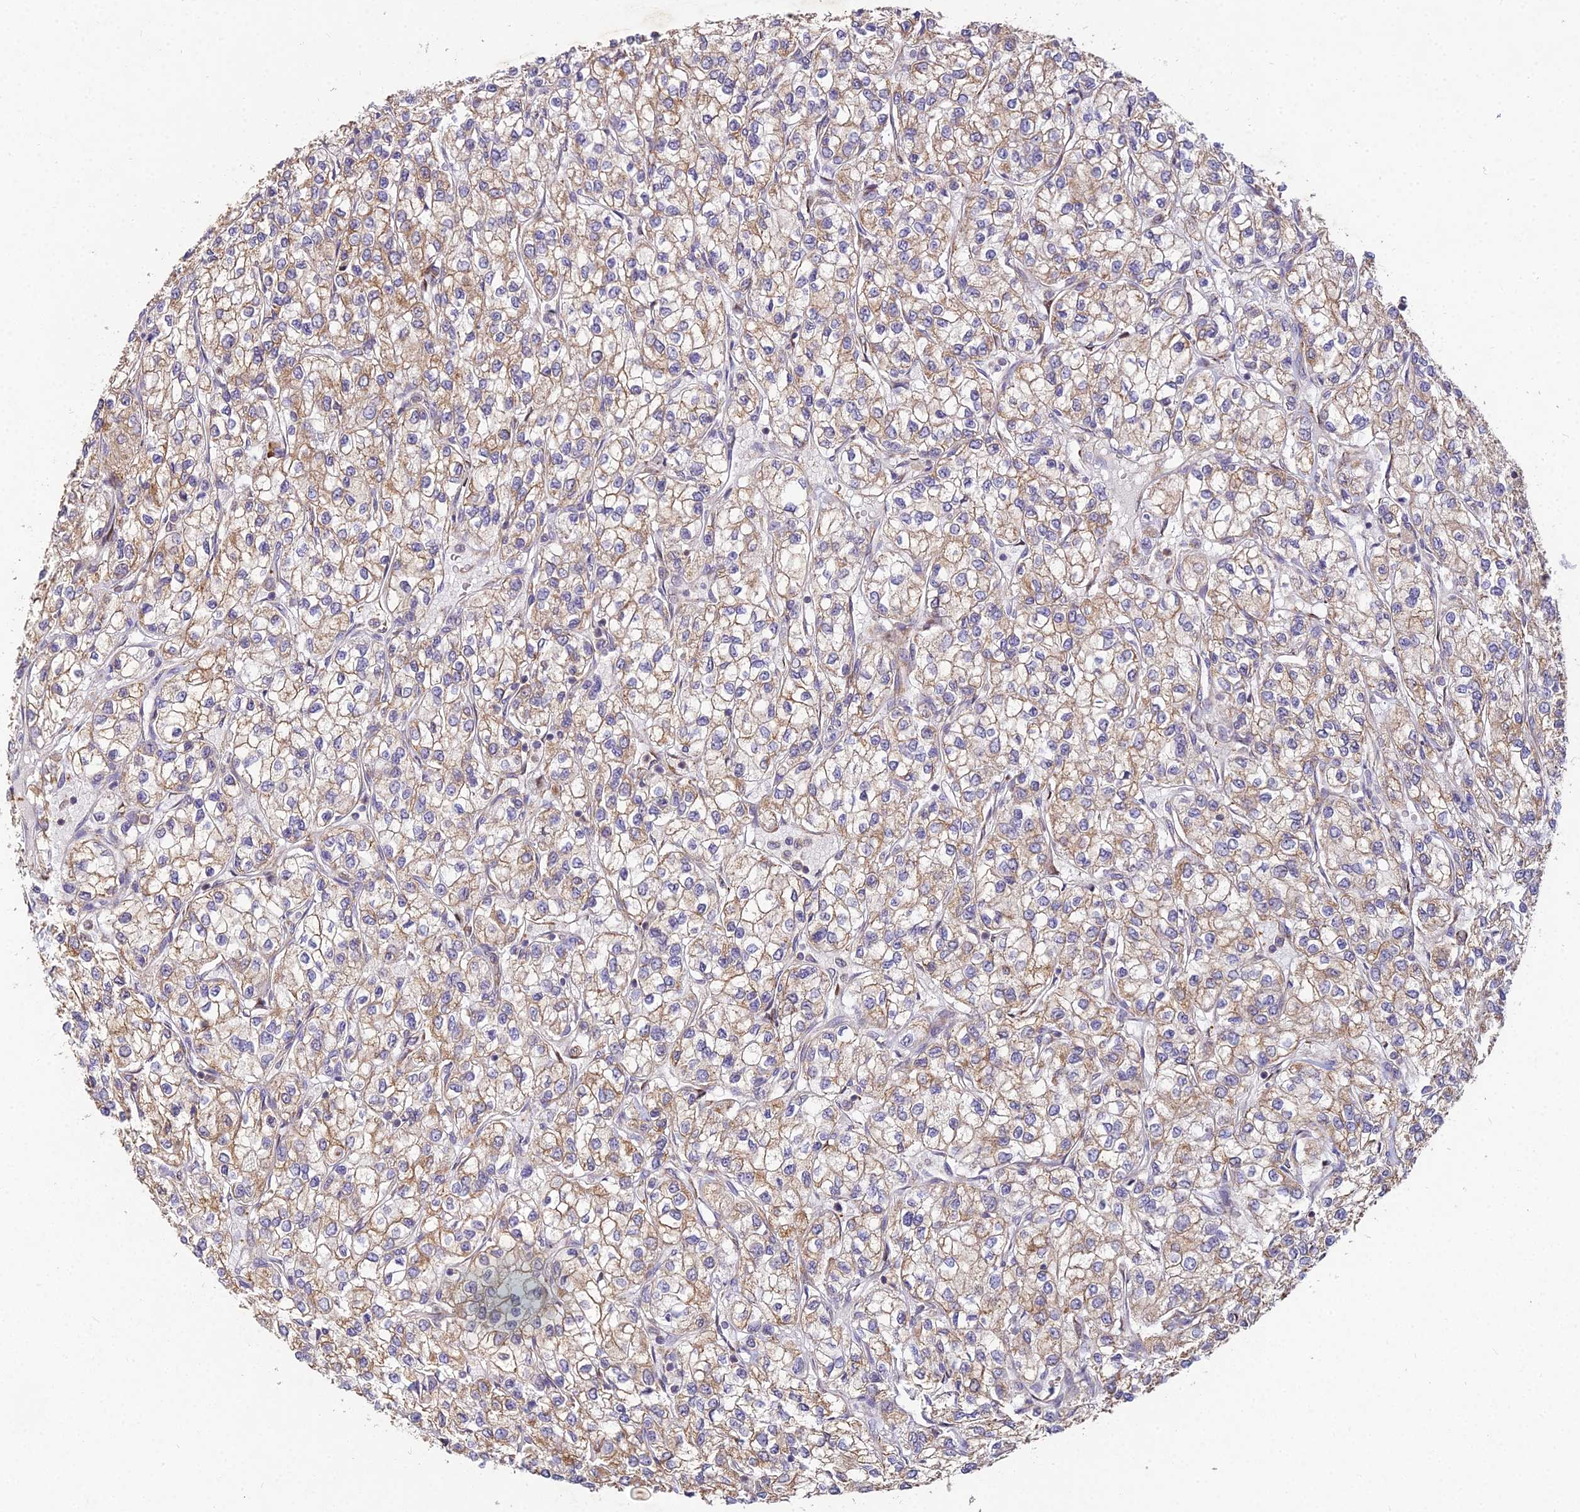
{"staining": {"intensity": "moderate", "quantity": "25%-75%", "location": "cytoplasmic/membranous"}, "tissue": "renal cancer", "cell_type": "Tumor cells", "image_type": "cancer", "snomed": [{"axis": "morphology", "description": "Adenocarcinoma, NOS"}, {"axis": "topography", "description": "Kidney"}], "caption": "Brown immunohistochemical staining in renal adenocarcinoma demonstrates moderate cytoplasmic/membranous staining in approximately 25%-75% of tumor cells. The staining is performed using DAB (3,3'-diaminobenzidine) brown chromogen to label protein expression. The nuclei are counter-stained blue using hematoxylin.", "gene": "NXNL2", "patient": {"sex": "male", "age": 80}}